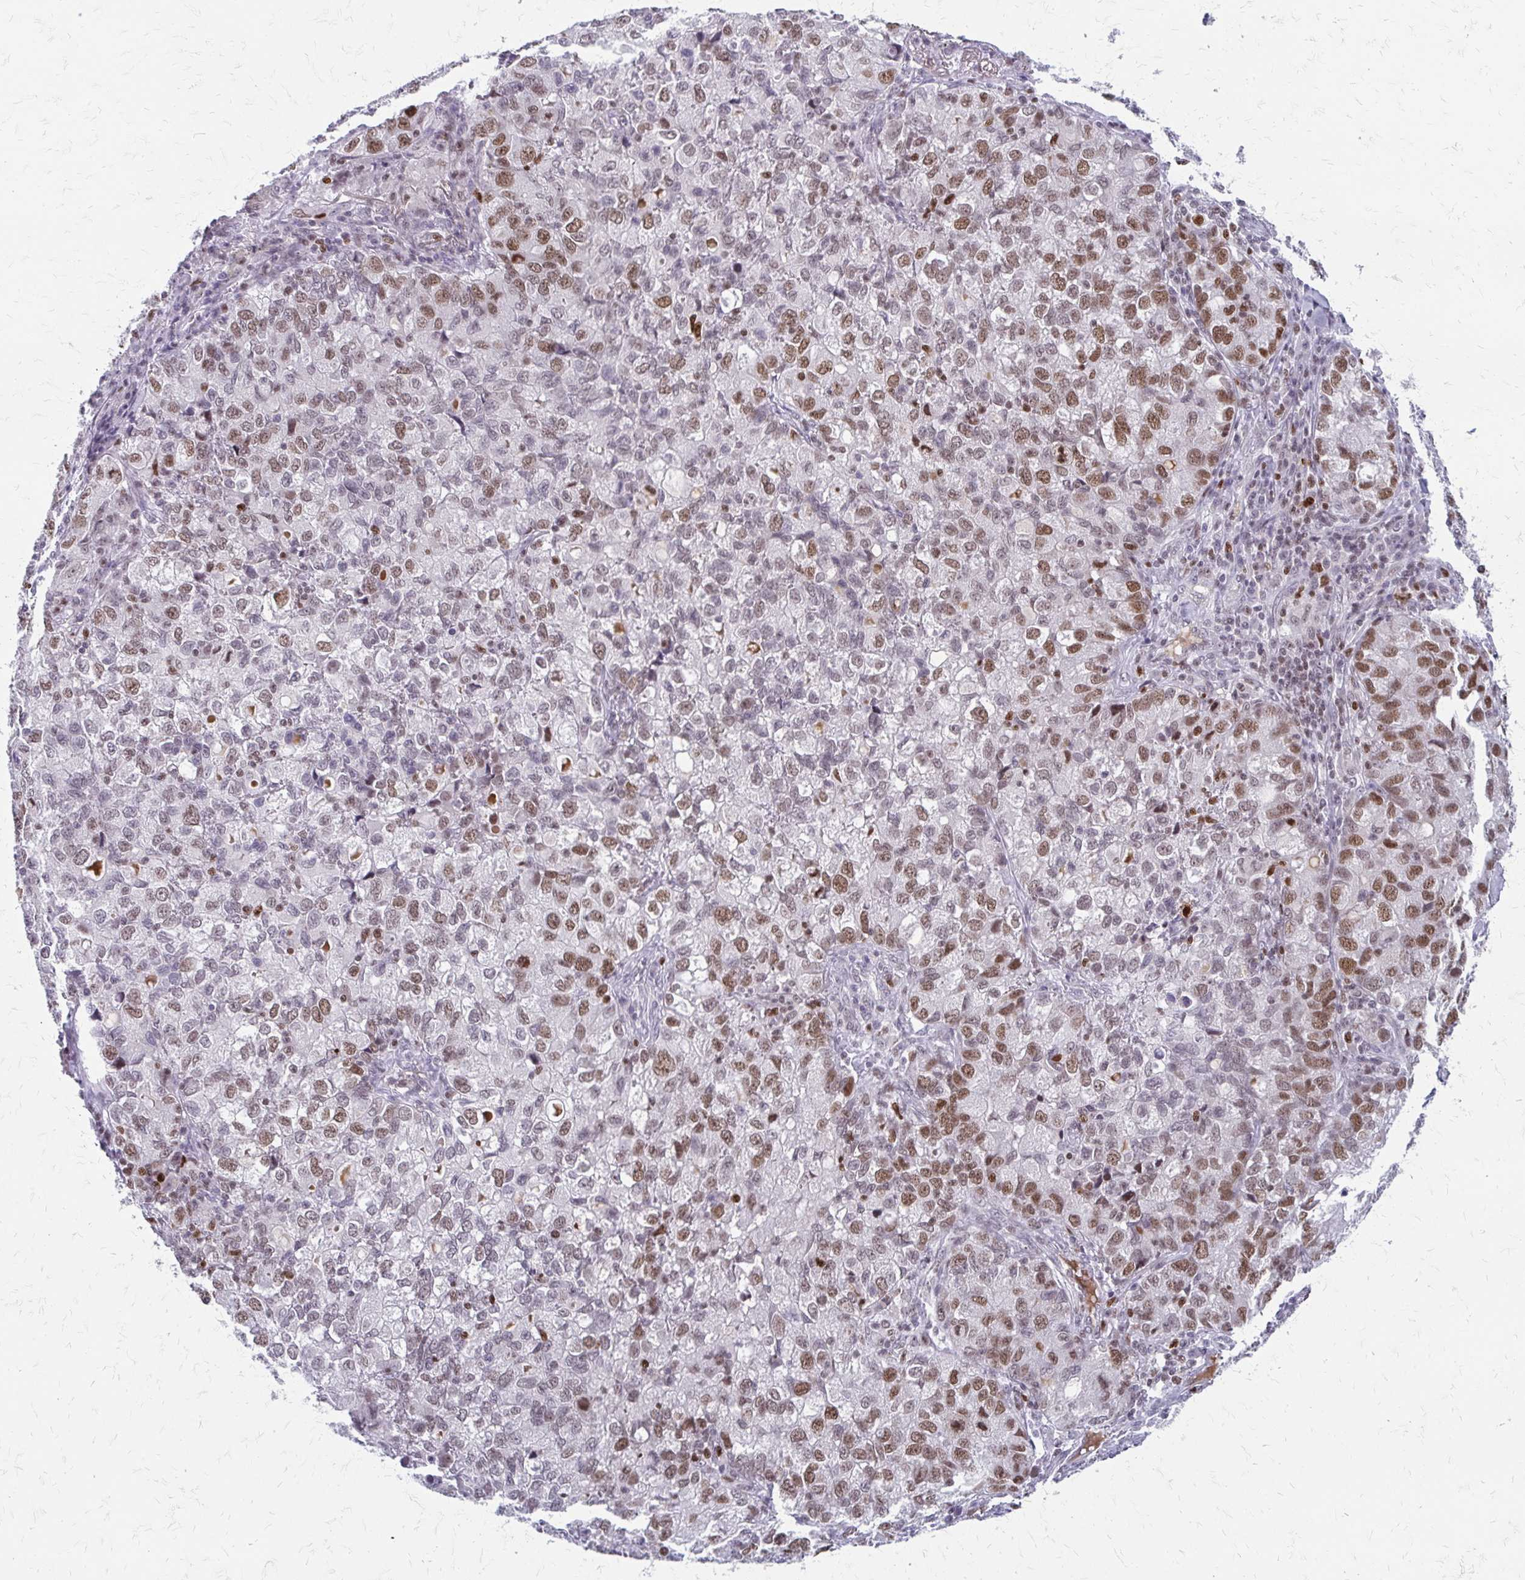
{"staining": {"intensity": "moderate", "quantity": ">75%", "location": "nuclear"}, "tissue": "lung cancer", "cell_type": "Tumor cells", "image_type": "cancer", "snomed": [{"axis": "morphology", "description": "Normal morphology"}, {"axis": "morphology", "description": "Adenocarcinoma, NOS"}, {"axis": "topography", "description": "Lymph node"}, {"axis": "topography", "description": "Lung"}], "caption": "DAB immunohistochemical staining of lung cancer exhibits moderate nuclear protein positivity in about >75% of tumor cells.", "gene": "EED", "patient": {"sex": "female", "age": 51}}